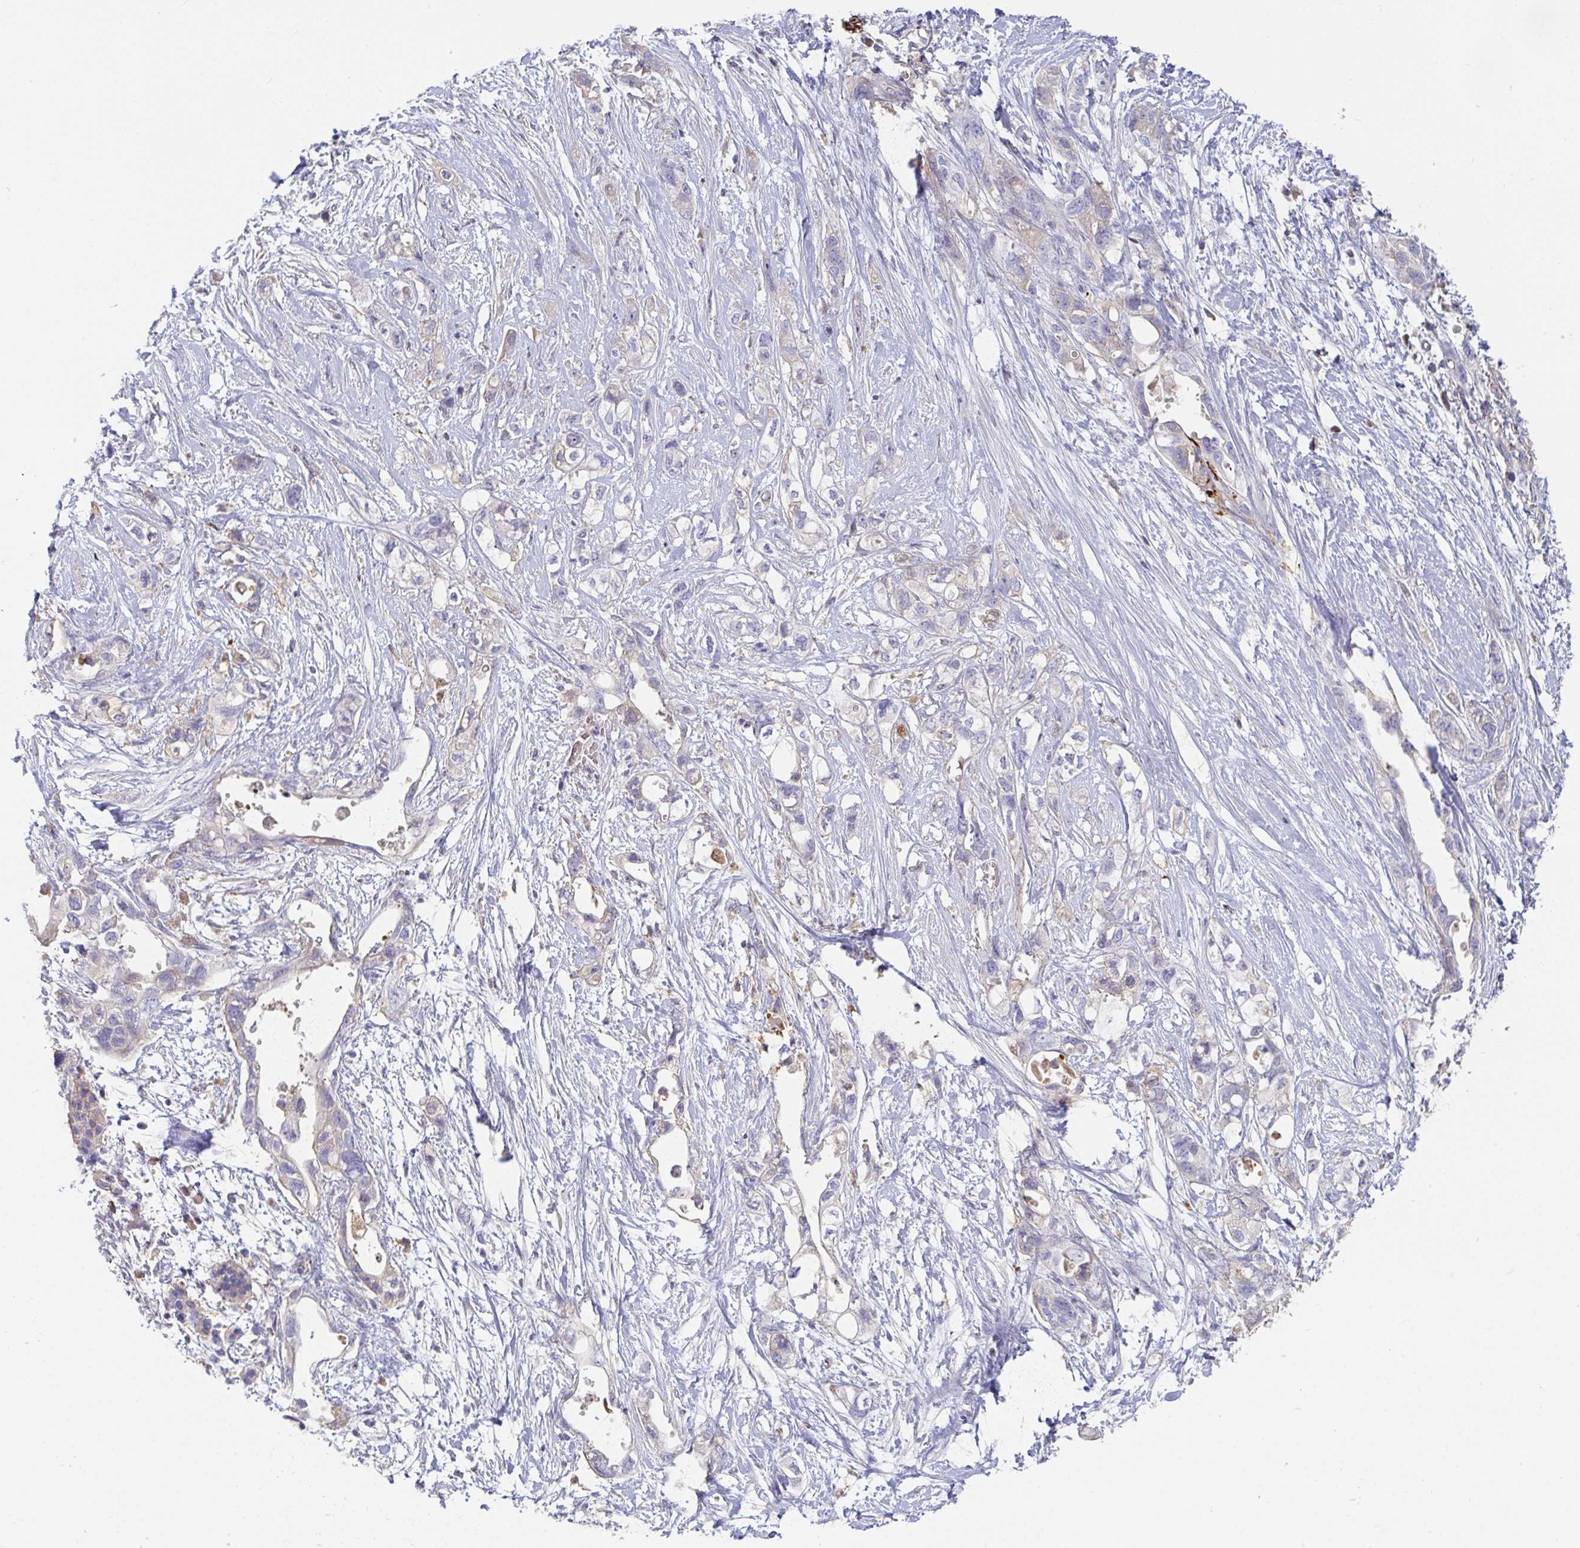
{"staining": {"intensity": "negative", "quantity": "none", "location": "none"}, "tissue": "pancreatic cancer", "cell_type": "Tumor cells", "image_type": "cancer", "snomed": [{"axis": "morphology", "description": "Adenocarcinoma, NOS"}, {"axis": "topography", "description": "Pancreas"}], "caption": "Immunohistochemistry (IHC) photomicrograph of human pancreatic adenocarcinoma stained for a protein (brown), which displays no expression in tumor cells.", "gene": "ANO5", "patient": {"sex": "female", "age": 72}}